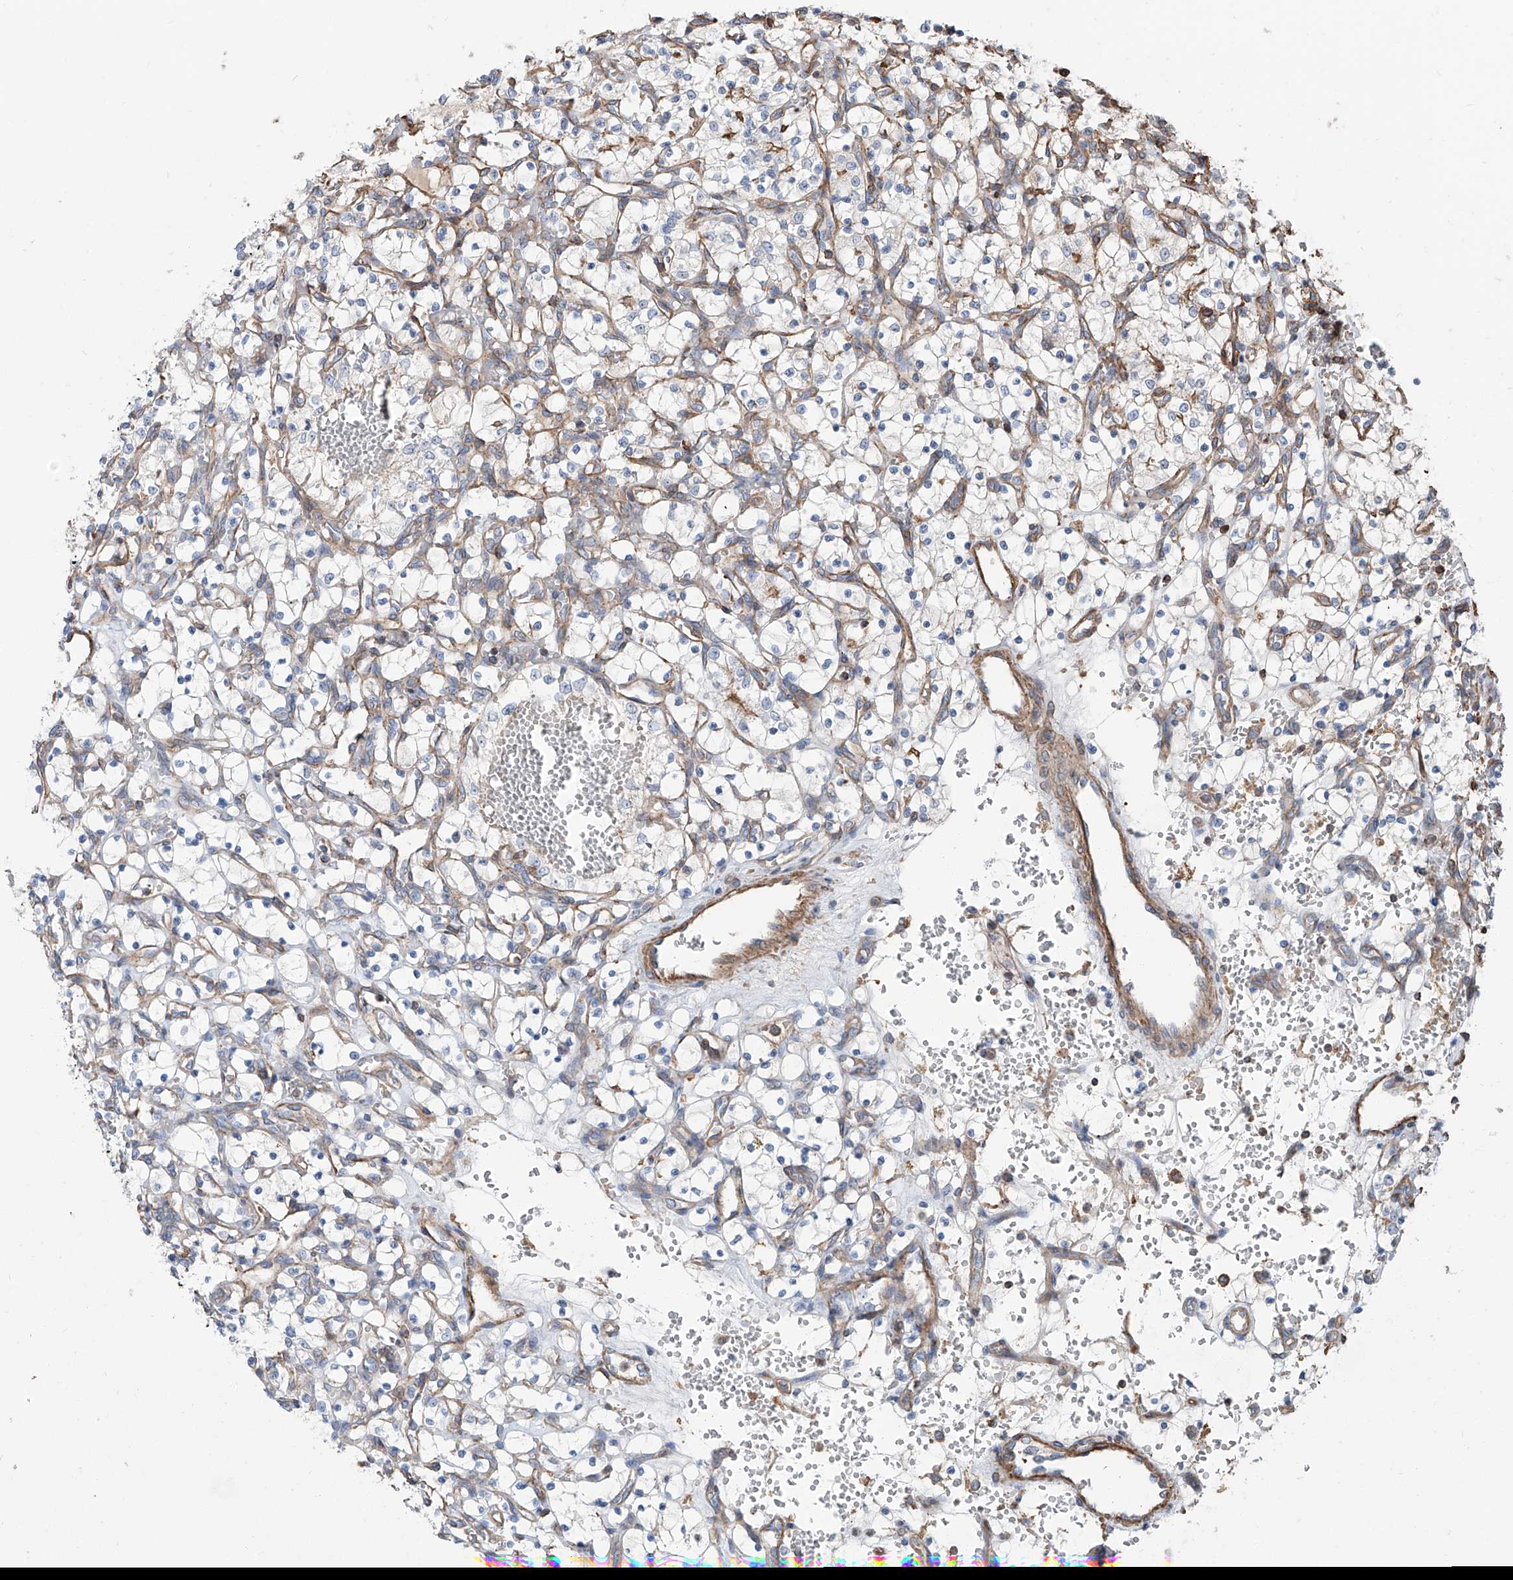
{"staining": {"intensity": "weak", "quantity": "<25%", "location": "cytoplasmic/membranous"}, "tissue": "renal cancer", "cell_type": "Tumor cells", "image_type": "cancer", "snomed": [{"axis": "morphology", "description": "Adenocarcinoma, NOS"}, {"axis": "topography", "description": "Kidney"}], "caption": "Tumor cells show no significant positivity in renal adenocarcinoma.", "gene": "PIEZO2", "patient": {"sex": "female", "age": 69}}